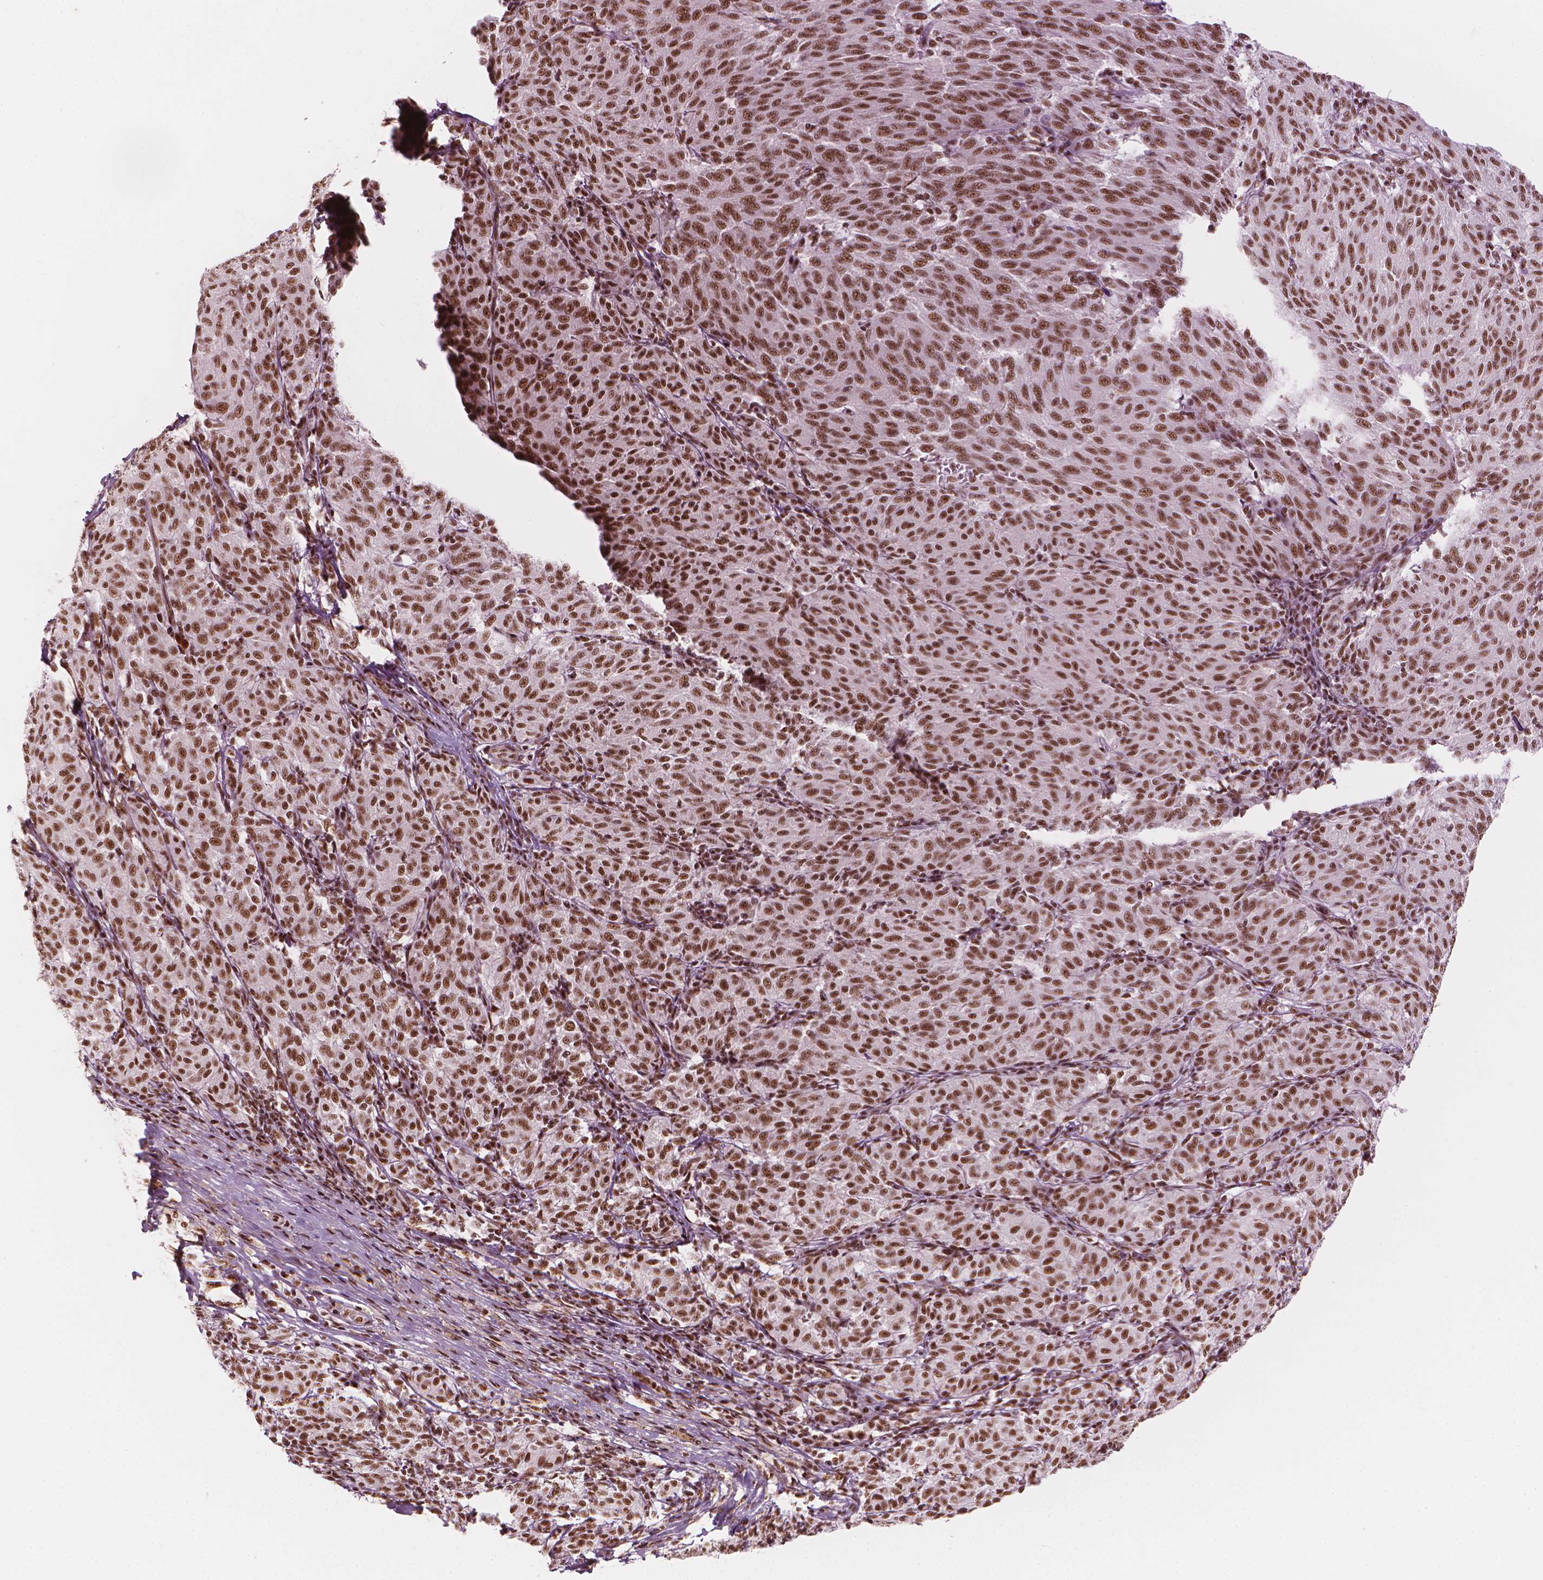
{"staining": {"intensity": "moderate", "quantity": ">75%", "location": "nuclear"}, "tissue": "melanoma", "cell_type": "Tumor cells", "image_type": "cancer", "snomed": [{"axis": "morphology", "description": "Malignant melanoma, NOS"}, {"axis": "topography", "description": "Skin"}], "caption": "Protein expression analysis of malignant melanoma shows moderate nuclear staining in approximately >75% of tumor cells. Ihc stains the protein of interest in brown and the nuclei are stained blue.", "gene": "ELF2", "patient": {"sex": "female", "age": 72}}